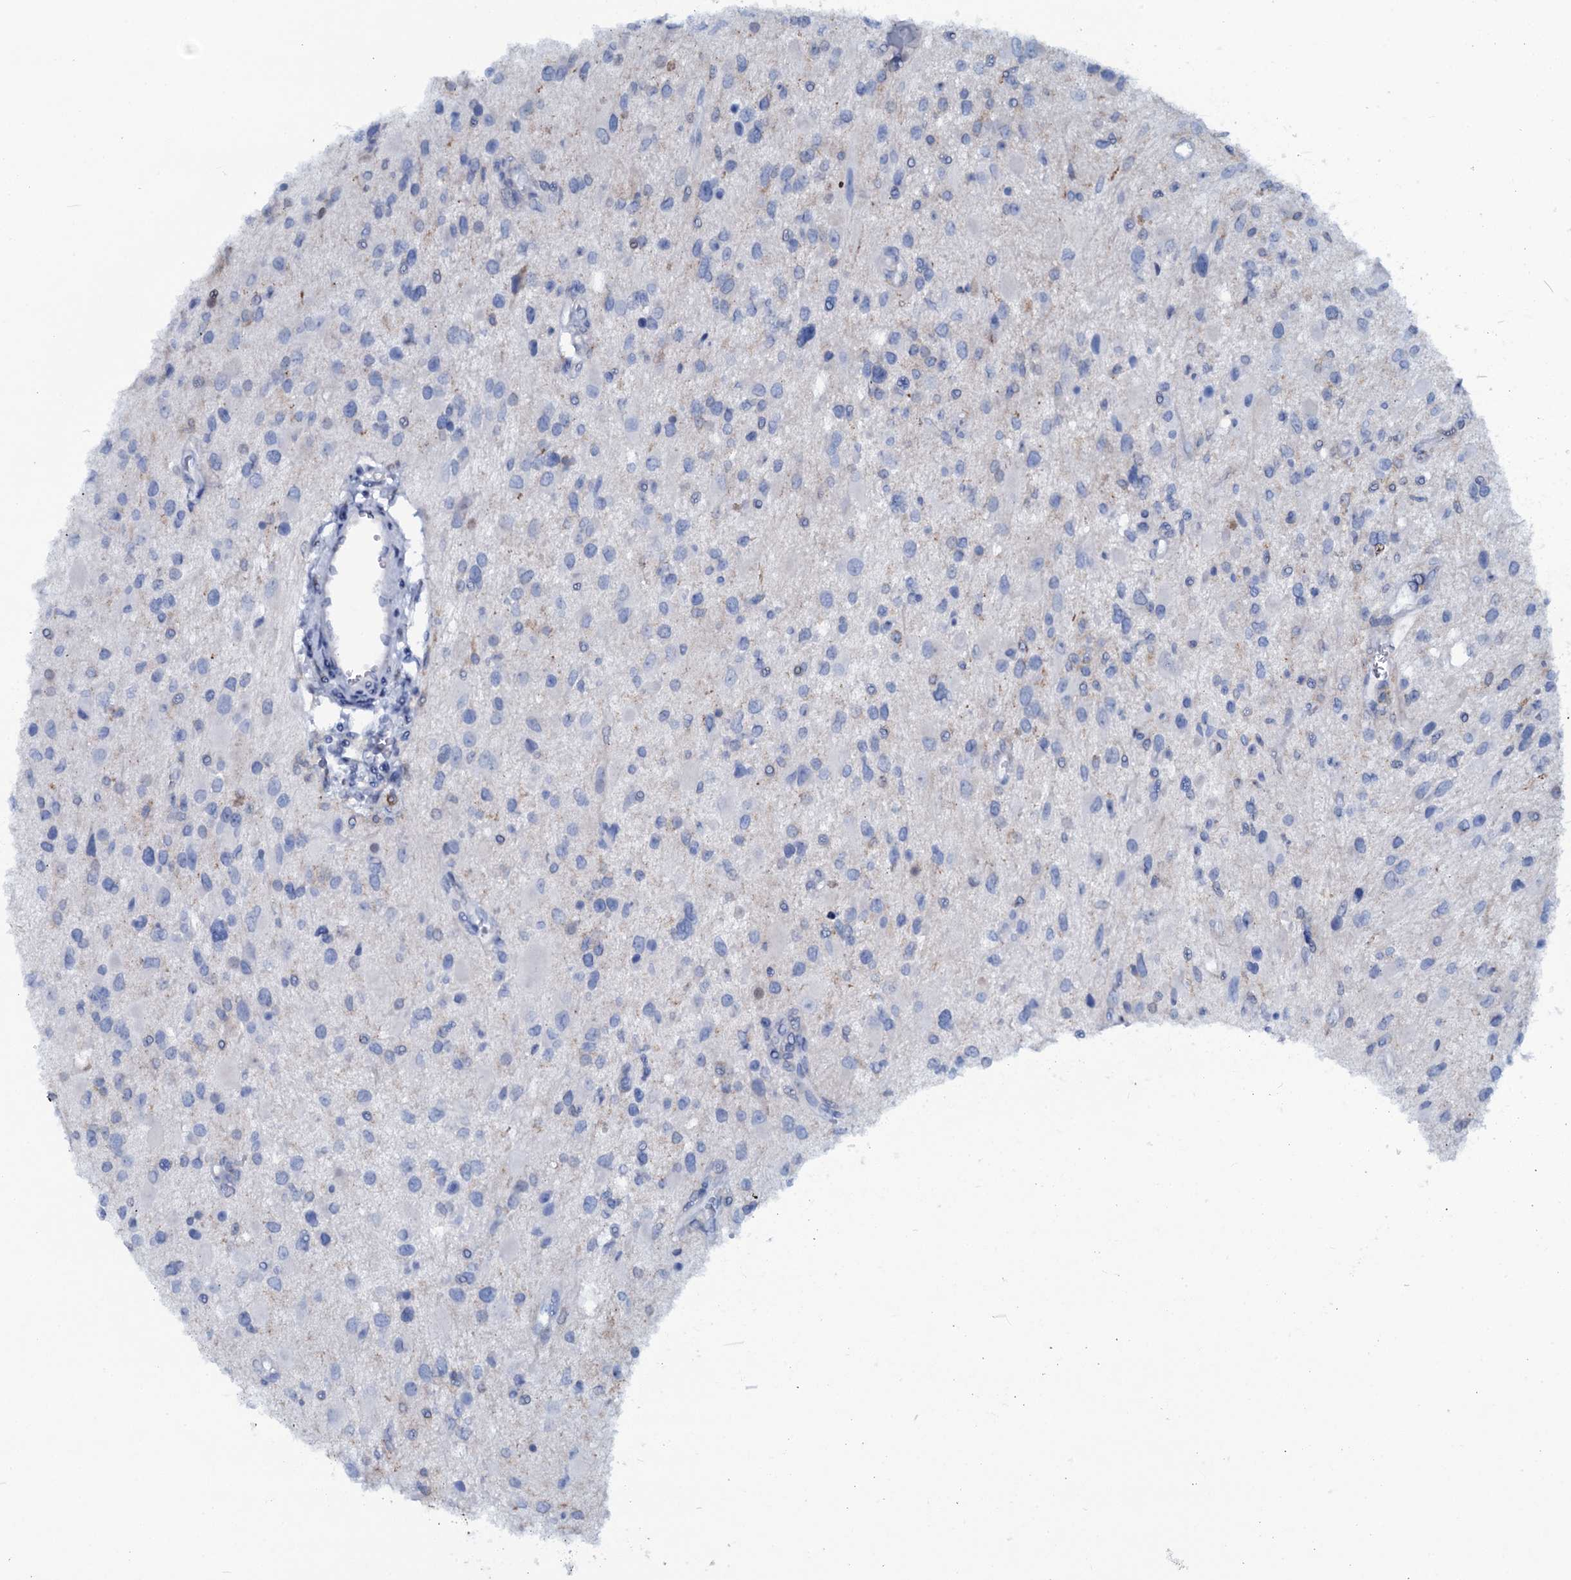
{"staining": {"intensity": "negative", "quantity": "none", "location": "none"}, "tissue": "glioma", "cell_type": "Tumor cells", "image_type": "cancer", "snomed": [{"axis": "morphology", "description": "Glioma, malignant, High grade"}, {"axis": "topography", "description": "Brain"}], "caption": "The micrograph displays no staining of tumor cells in glioma.", "gene": "SLC4A7", "patient": {"sex": "male", "age": 53}}